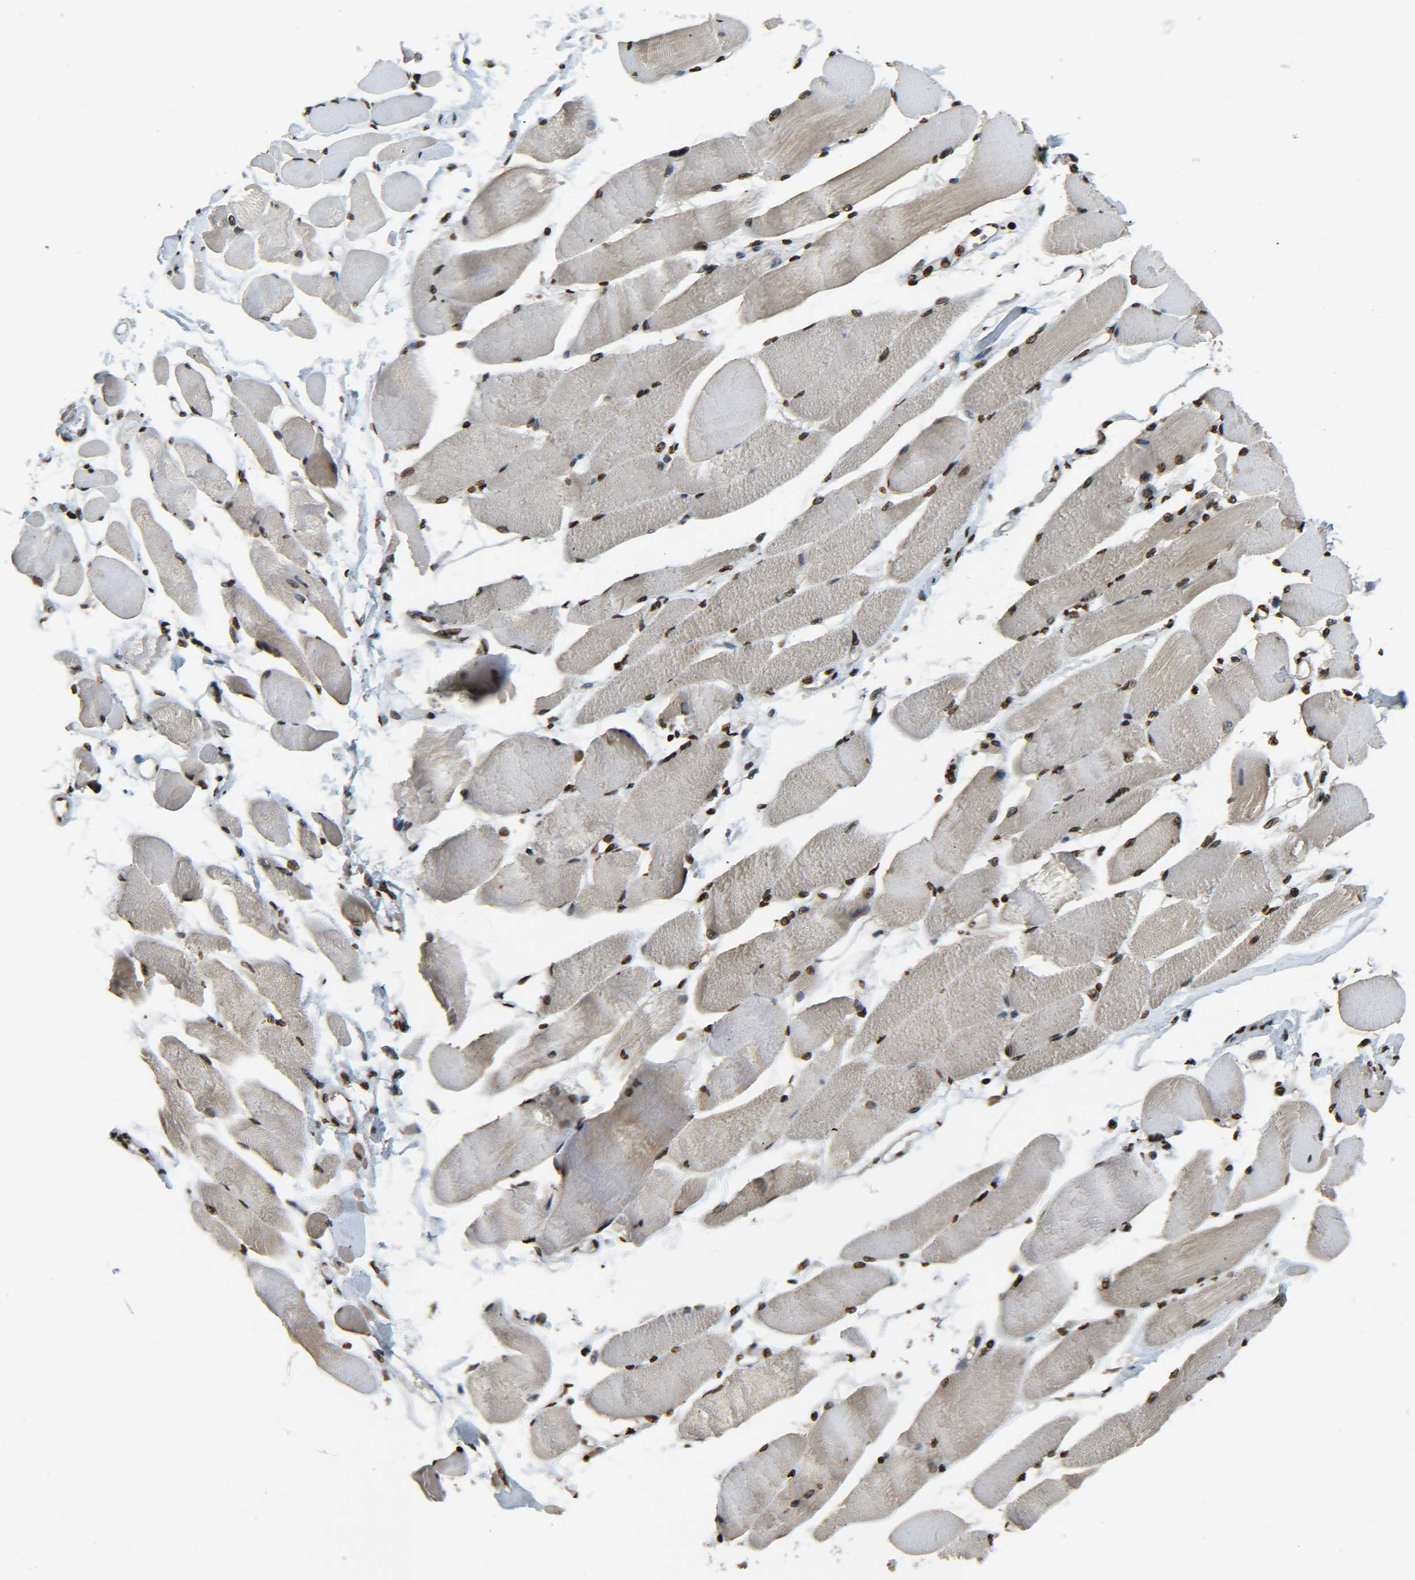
{"staining": {"intensity": "moderate", "quantity": ">75%", "location": "nuclear"}, "tissue": "skeletal muscle", "cell_type": "Myocytes", "image_type": "normal", "snomed": [{"axis": "morphology", "description": "Normal tissue, NOS"}, {"axis": "topography", "description": "Skeletal muscle"}, {"axis": "topography", "description": "Peripheral nerve tissue"}], "caption": "This image demonstrates normal skeletal muscle stained with IHC to label a protein in brown. The nuclear of myocytes show moderate positivity for the protein. Nuclei are counter-stained blue.", "gene": "H4C16", "patient": {"sex": "female", "age": 84}}